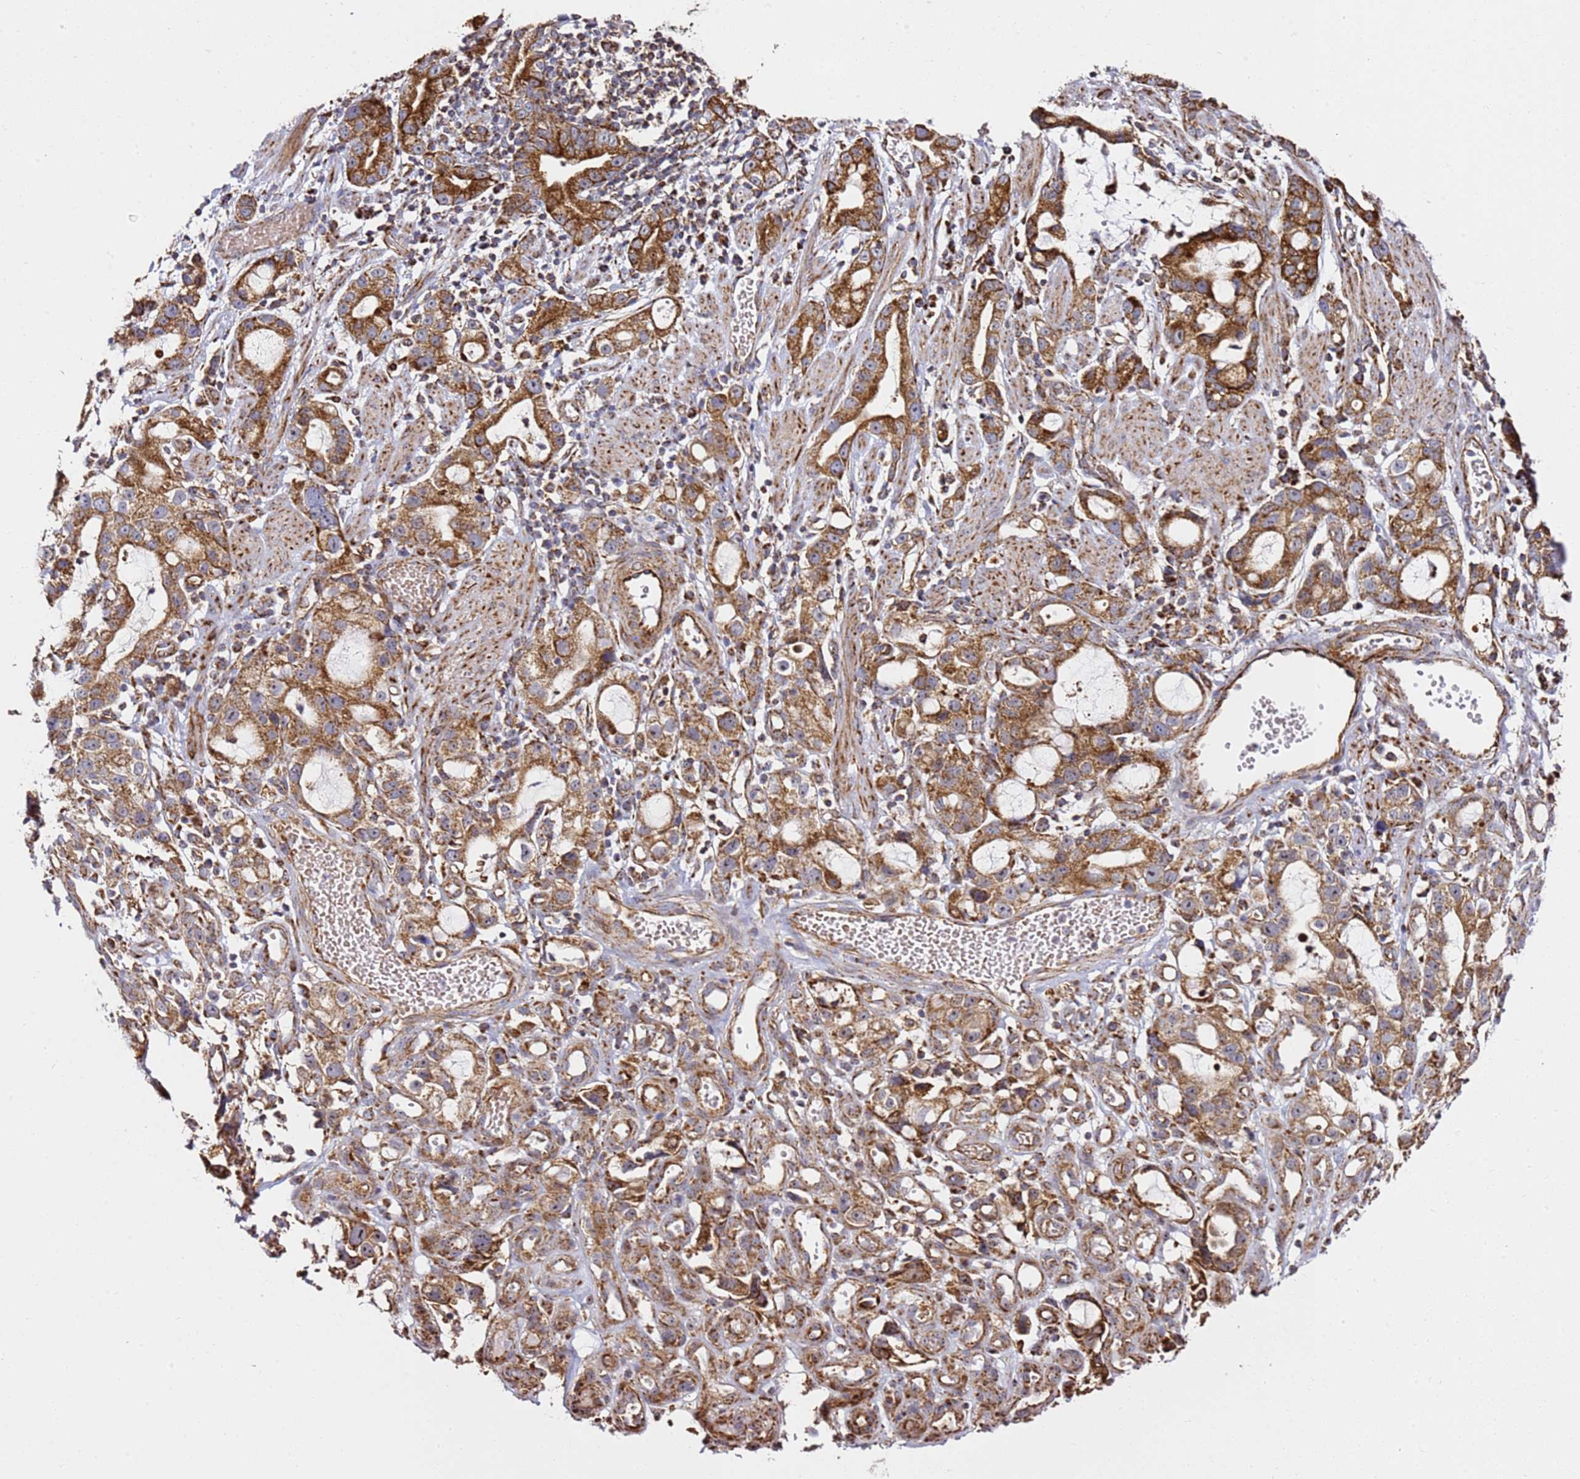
{"staining": {"intensity": "strong", "quantity": ">75%", "location": "cytoplasmic/membranous"}, "tissue": "stomach cancer", "cell_type": "Tumor cells", "image_type": "cancer", "snomed": [{"axis": "morphology", "description": "Adenocarcinoma, NOS"}, {"axis": "topography", "description": "Stomach"}], "caption": "This is a photomicrograph of immunohistochemistry staining of stomach adenocarcinoma, which shows strong positivity in the cytoplasmic/membranous of tumor cells.", "gene": "NDUFA3", "patient": {"sex": "male", "age": 55}}